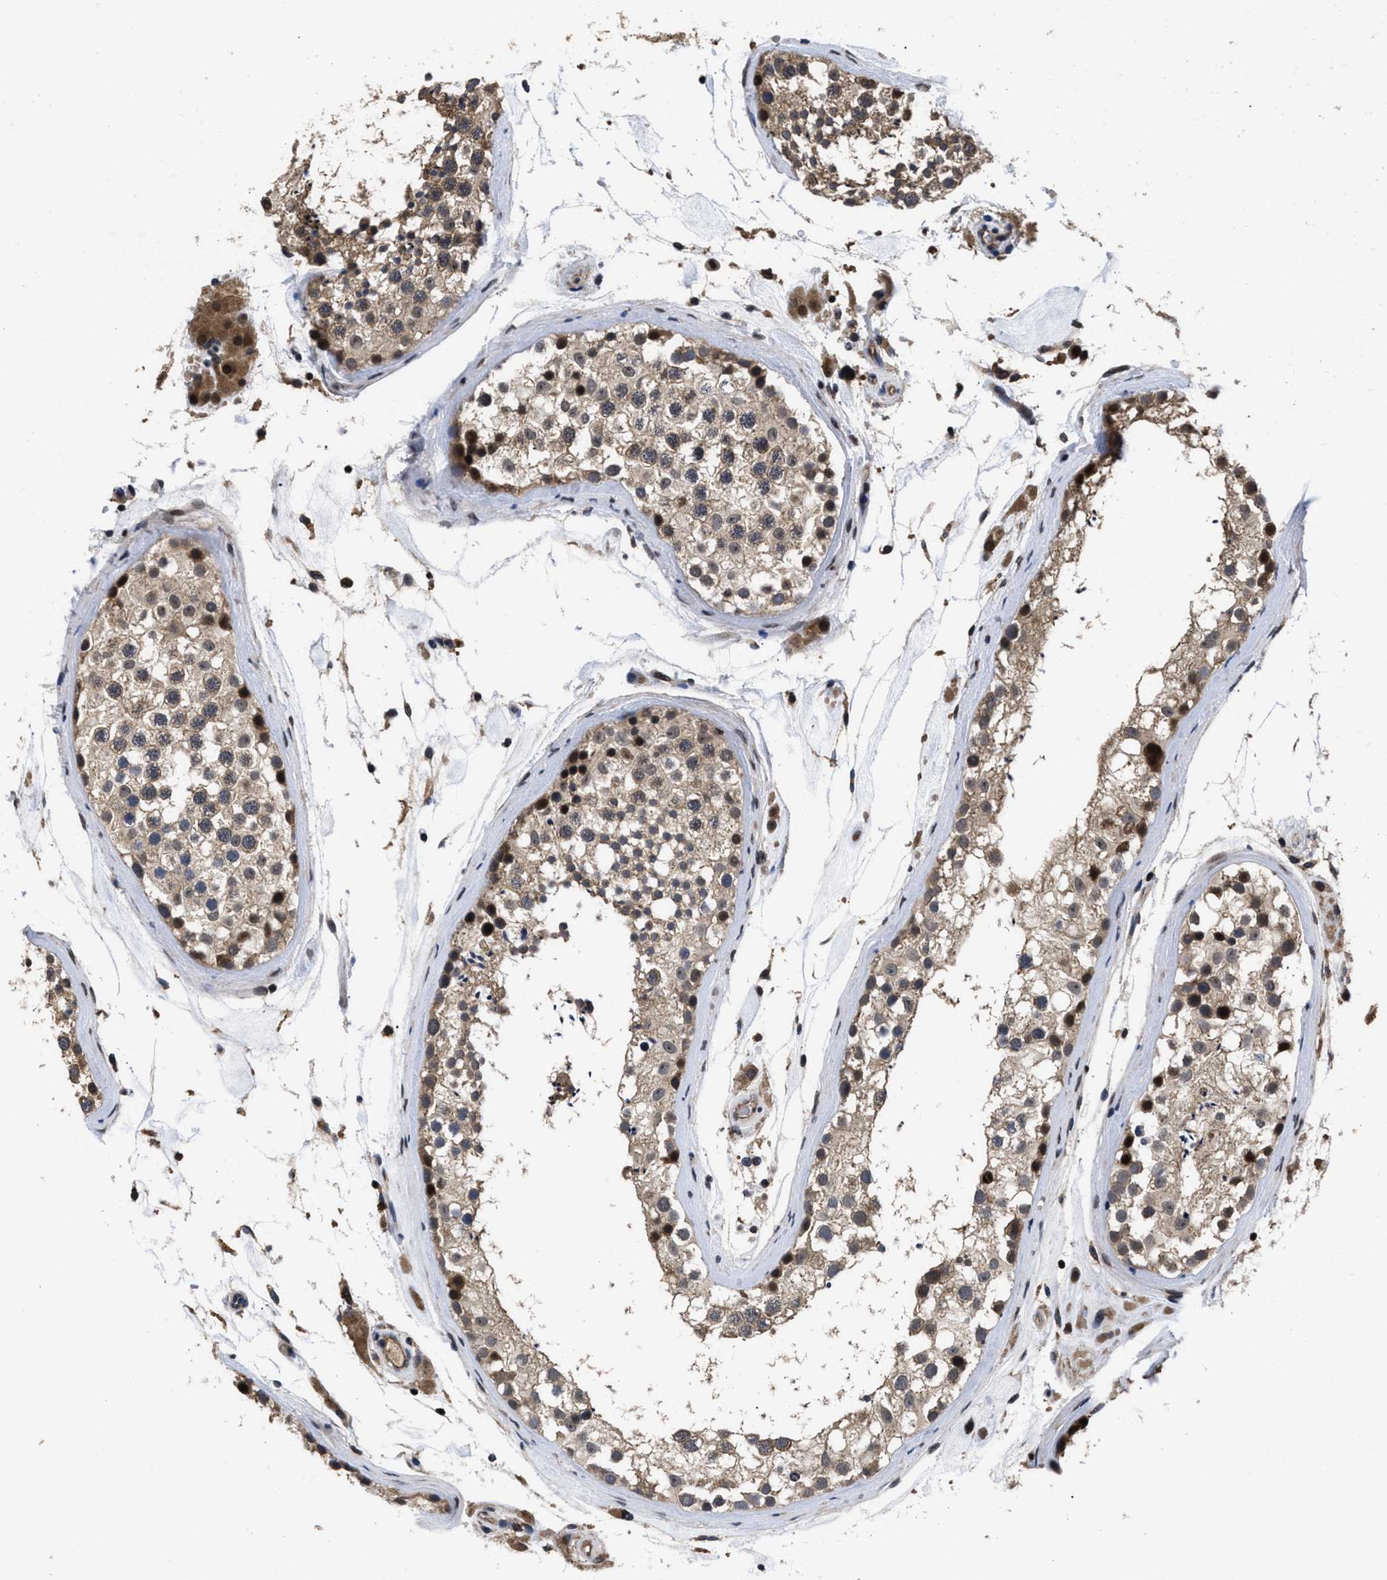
{"staining": {"intensity": "strong", "quantity": "<25%", "location": "cytoplasmic/membranous,nuclear"}, "tissue": "testis", "cell_type": "Cells in seminiferous ducts", "image_type": "normal", "snomed": [{"axis": "morphology", "description": "Normal tissue, NOS"}, {"axis": "topography", "description": "Testis"}], "caption": "Testis was stained to show a protein in brown. There is medium levels of strong cytoplasmic/membranous,nuclear positivity in approximately <25% of cells in seminiferous ducts. (Brightfield microscopy of DAB IHC at high magnification).", "gene": "FAM200A", "patient": {"sex": "male", "age": 46}}